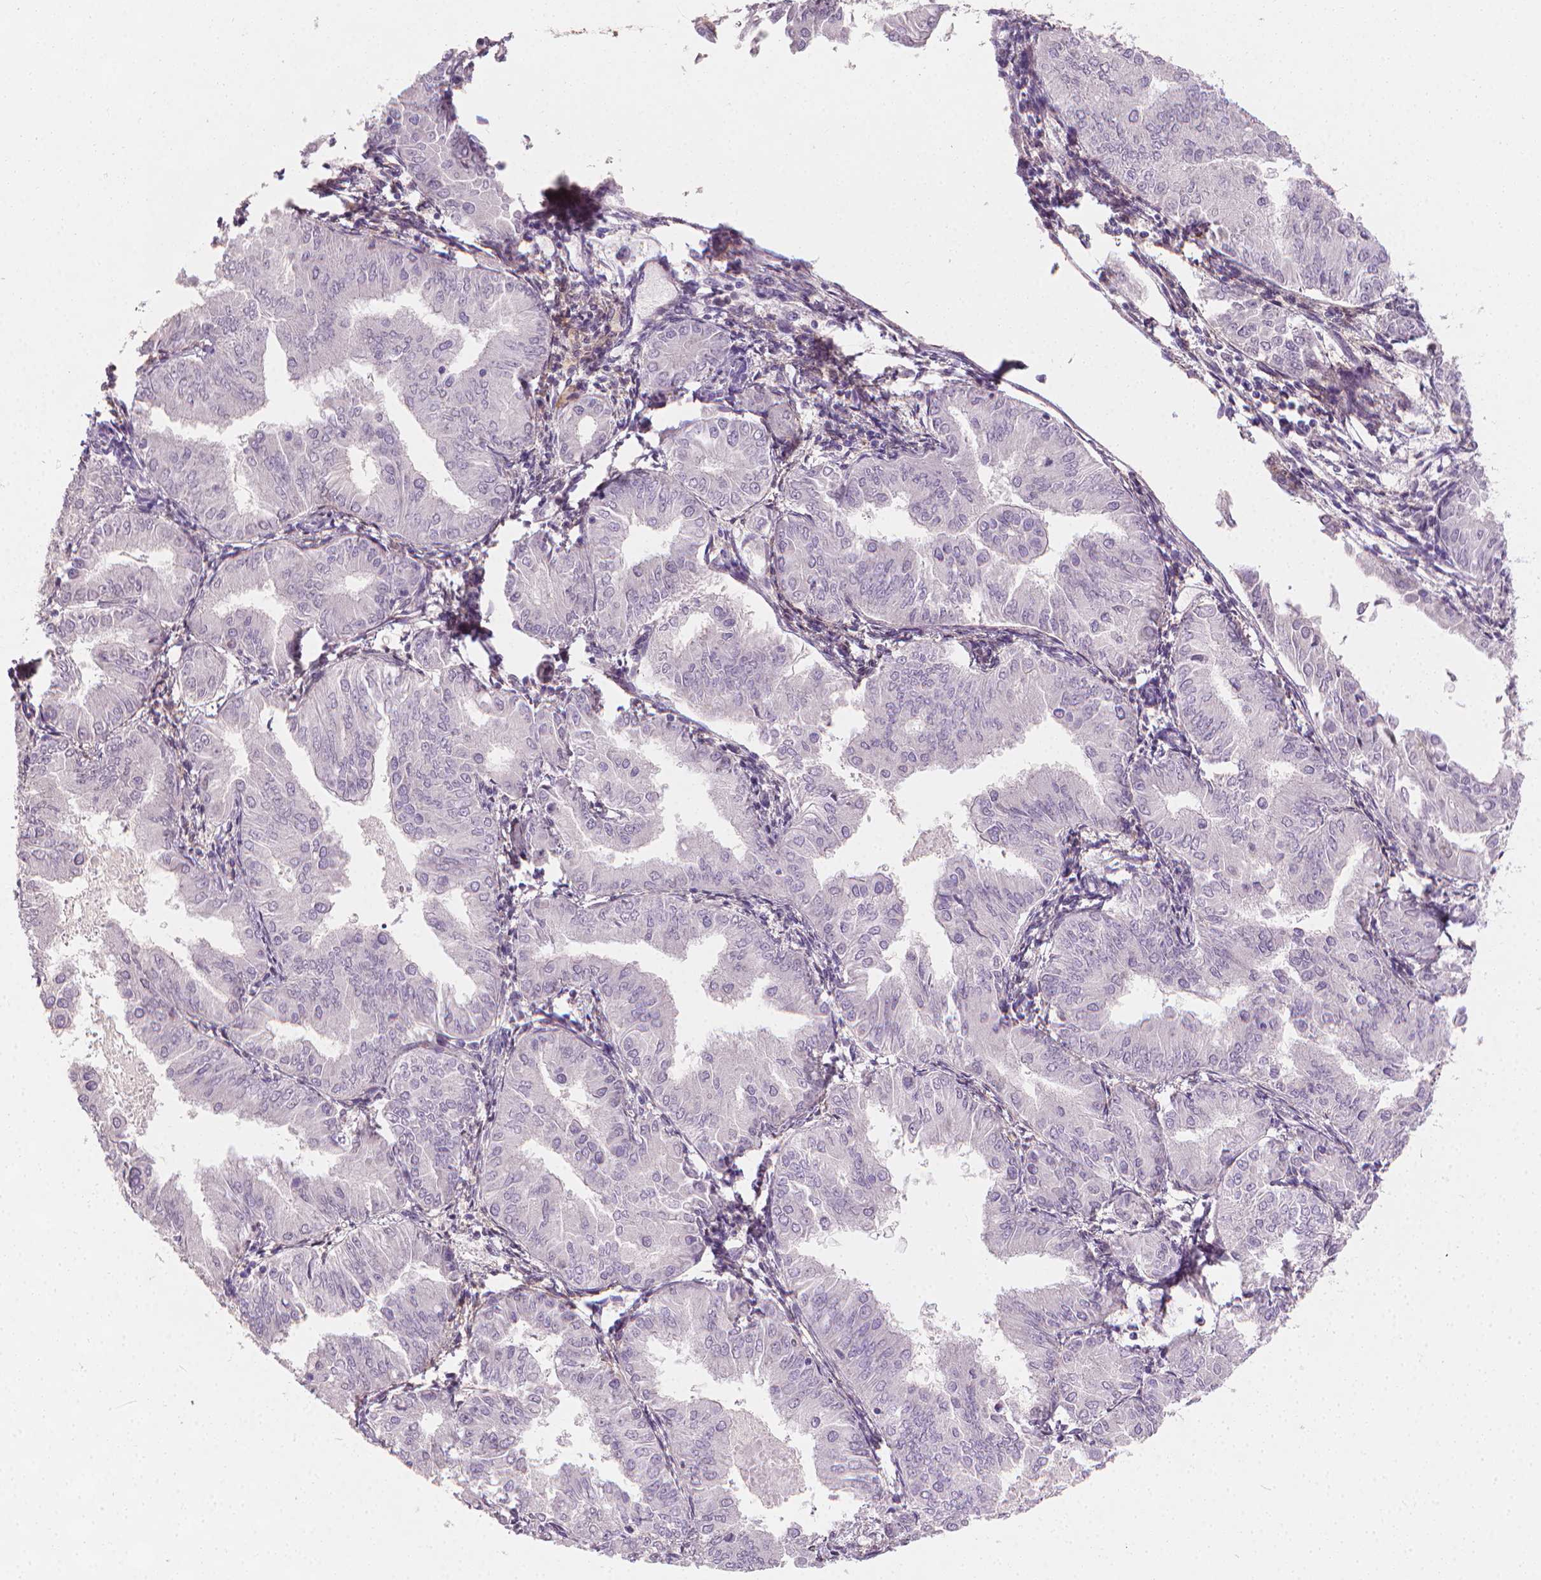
{"staining": {"intensity": "negative", "quantity": "none", "location": "none"}, "tissue": "endometrial cancer", "cell_type": "Tumor cells", "image_type": "cancer", "snomed": [{"axis": "morphology", "description": "Adenocarcinoma, NOS"}, {"axis": "topography", "description": "Endometrium"}], "caption": "Immunohistochemical staining of human endometrial cancer displays no significant positivity in tumor cells.", "gene": "TNFAIP2", "patient": {"sex": "female", "age": 53}}